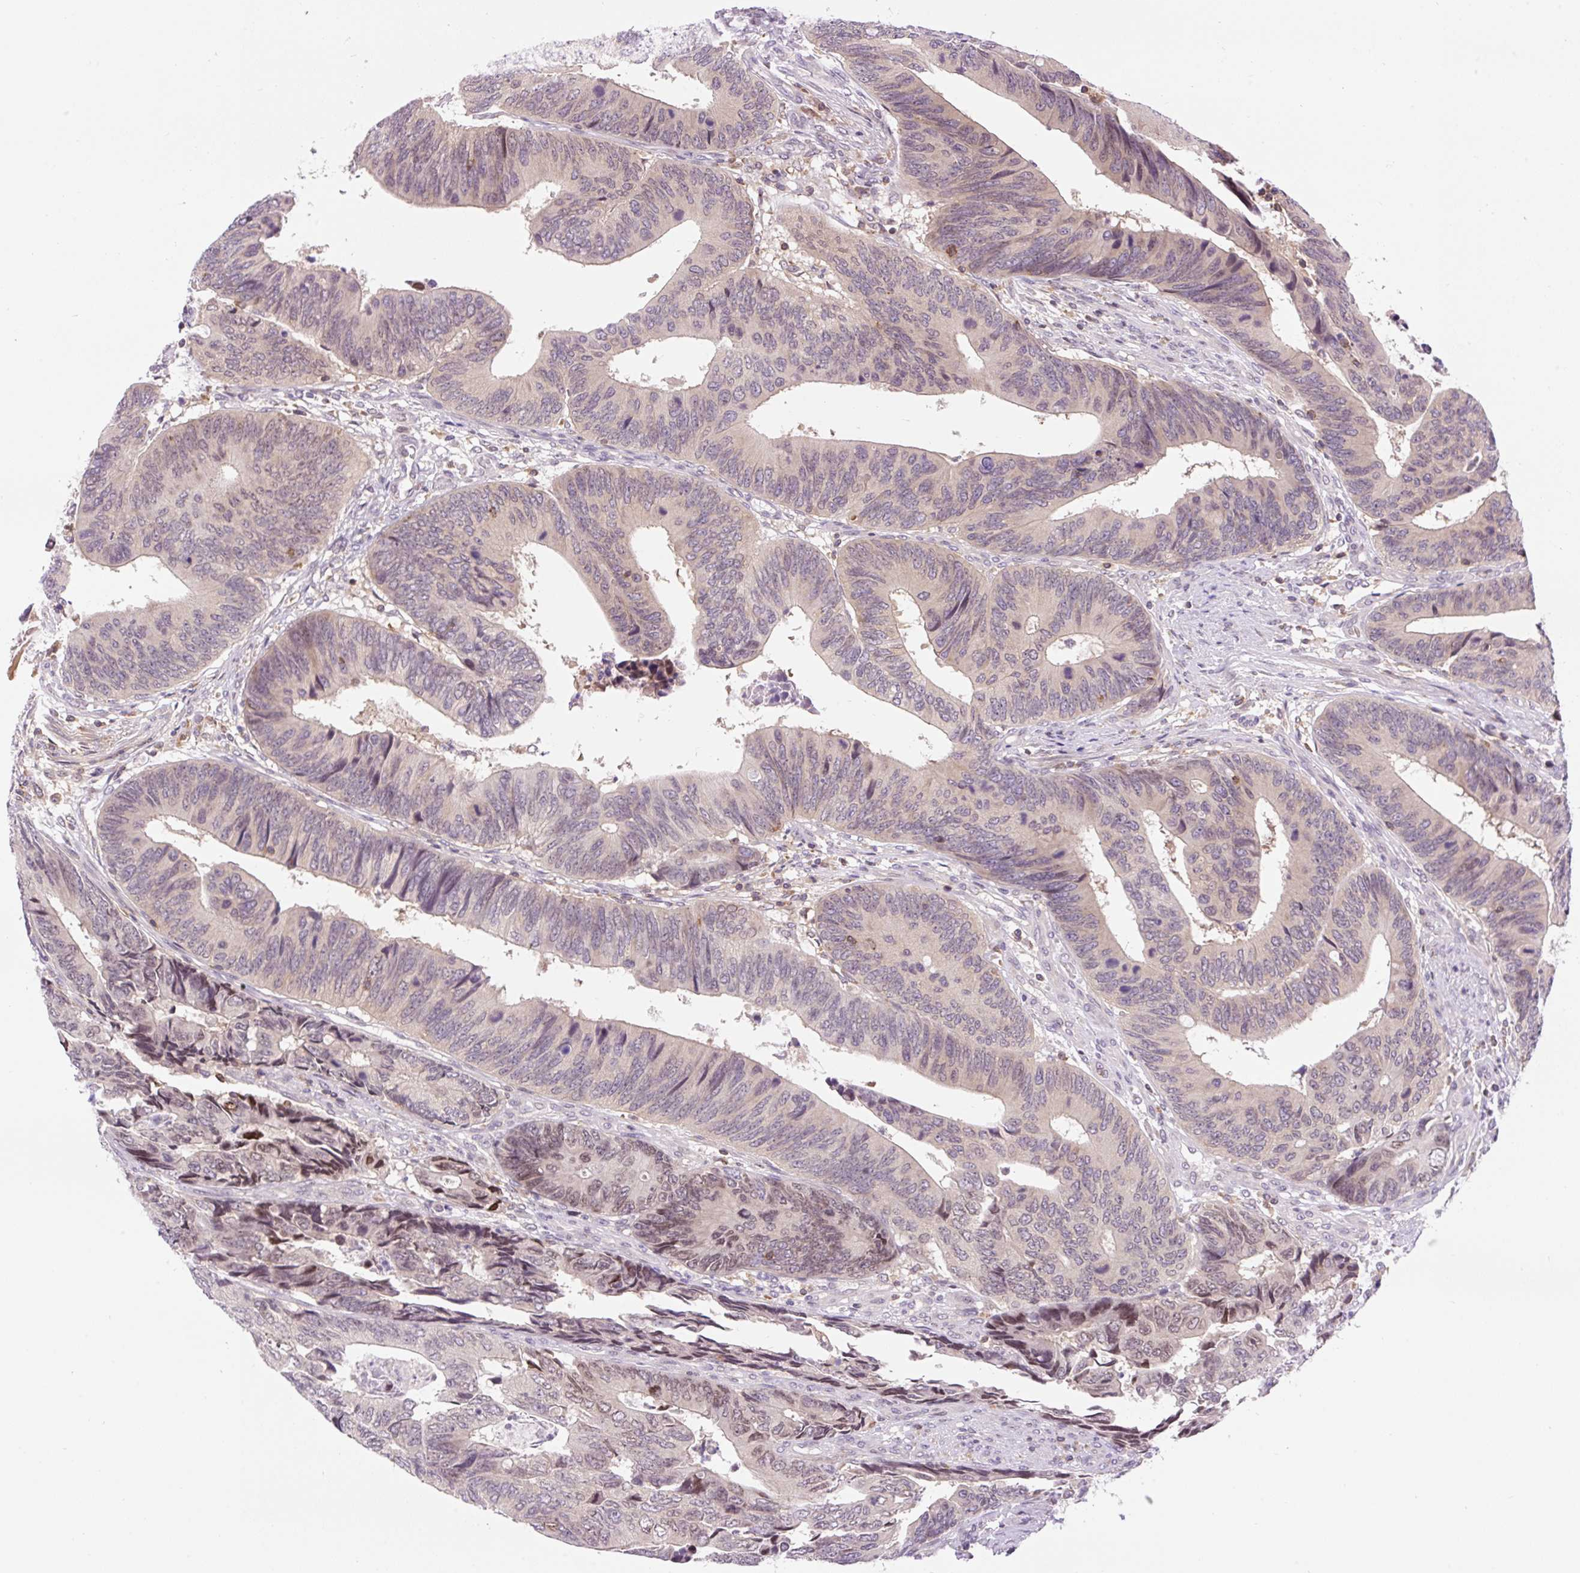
{"staining": {"intensity": "weak", "quantity": "25%-75%", "location": "nuclear"}, "tissue": "colorectal cancer", "cell_type": "Tumor cells", "image_type": "cancer", "snomed": [{"axis": "morphology", "description": "Adenocarcinoma, NOS"}, {"axis": "topography", "description": "Colon"}], "caption": "Tumor cells demonstrate low levels of weak nuclear staining in approximately 25%-75% of cells in human colorectal cancer.", "gene": "CARD11", "patient": {"sex": "male", "age": 87}}